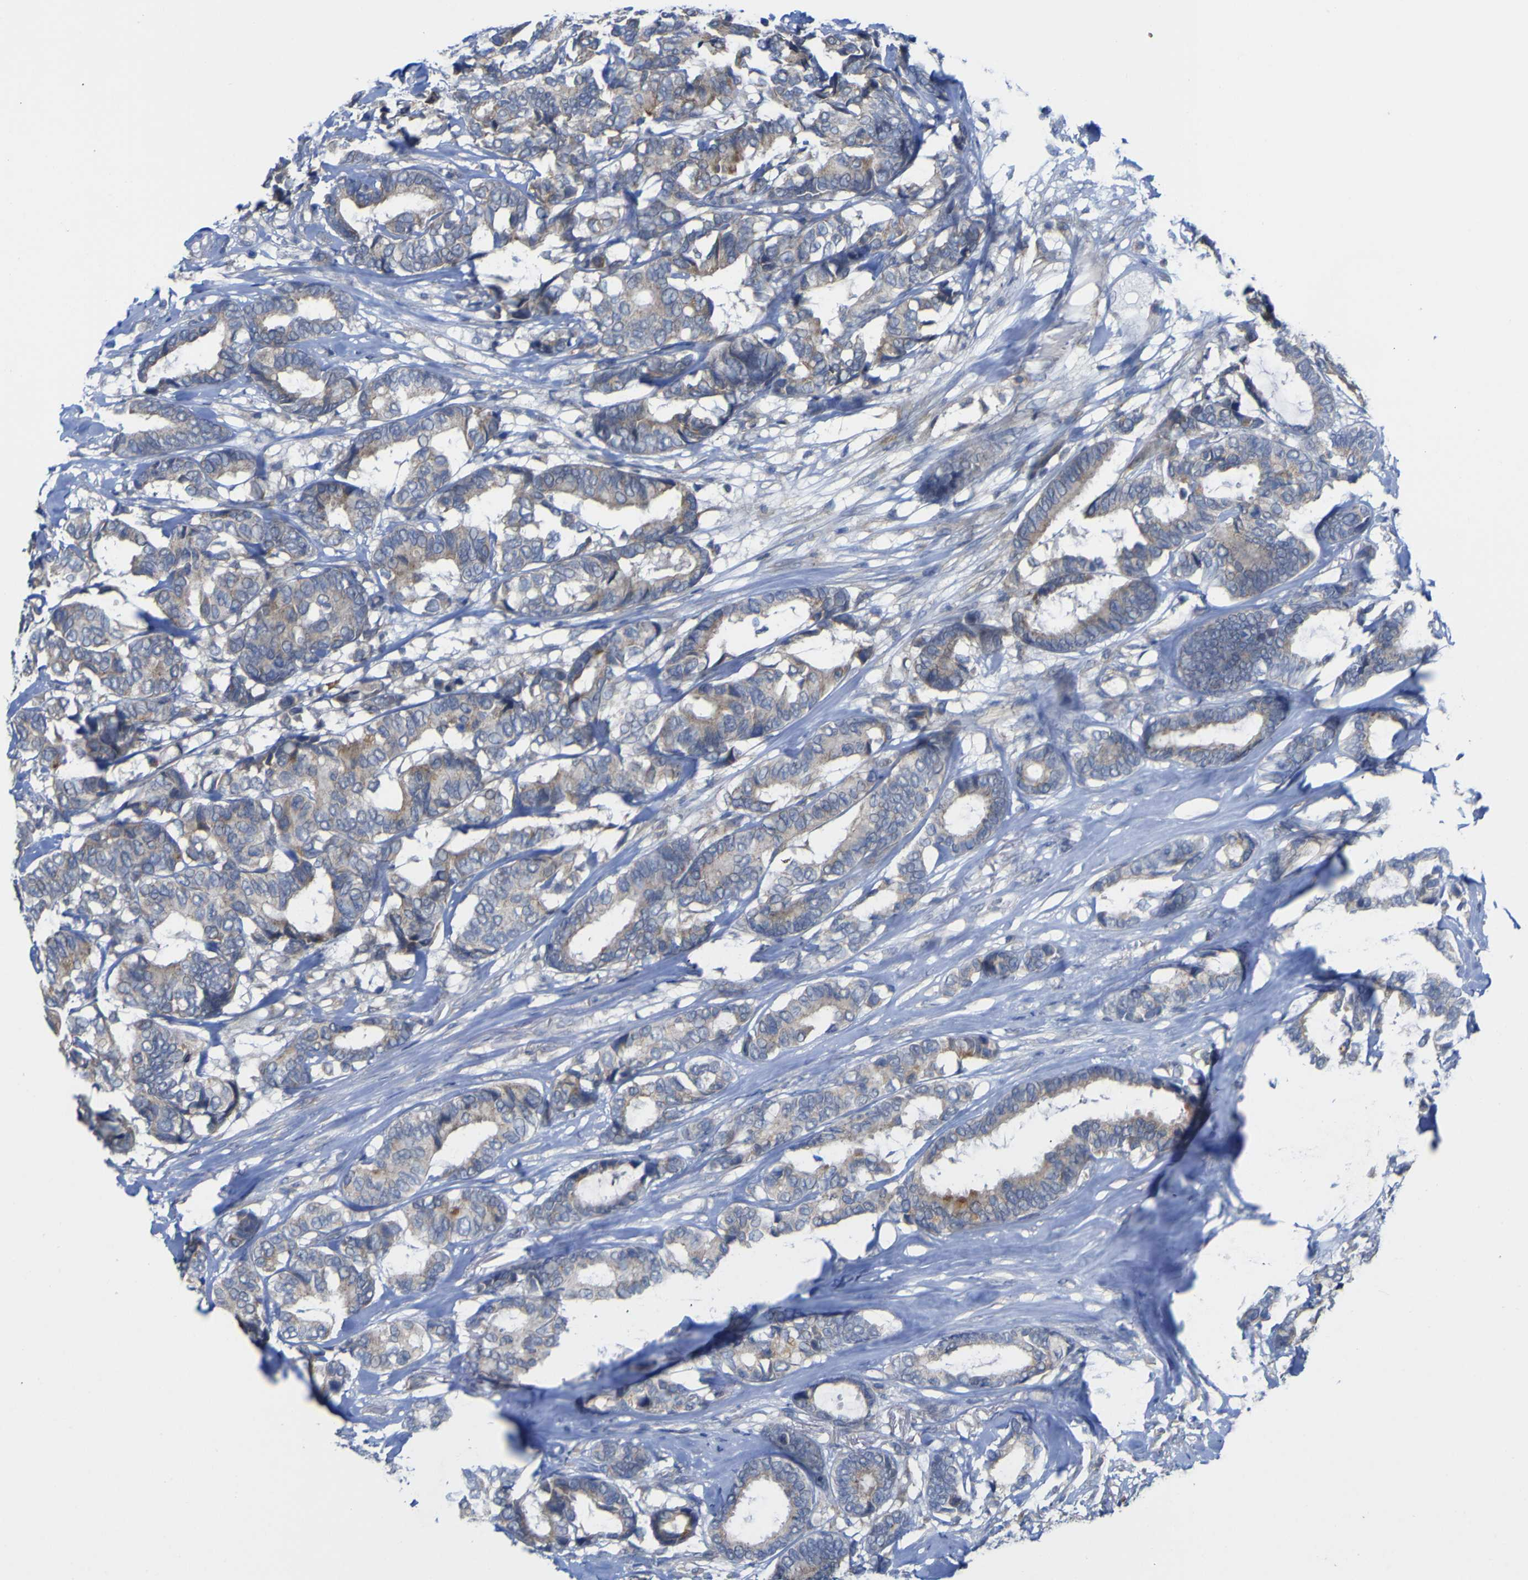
{"staining": {"intensity": "moderate", "quantity": "<25%", "location": "cytoplasmic/membranous"}, "tissue": "breast cancer", "cell_type": "Tumor cells", "image_type": "cancer", "snomed": [{"axis": "morphology", "description": "Duct carcinoma"}, {"axis": "topography", "description": "Breast"}], "caption": "This is an image of immunohistochemistry staining of breast infiltrating ductal carcinoma, which shows moderate staining in the cytoplasmic/membranous of tumor cells.", "gene": "TNFRSF11A", "patient": {"sex": "female", "age": 87}}